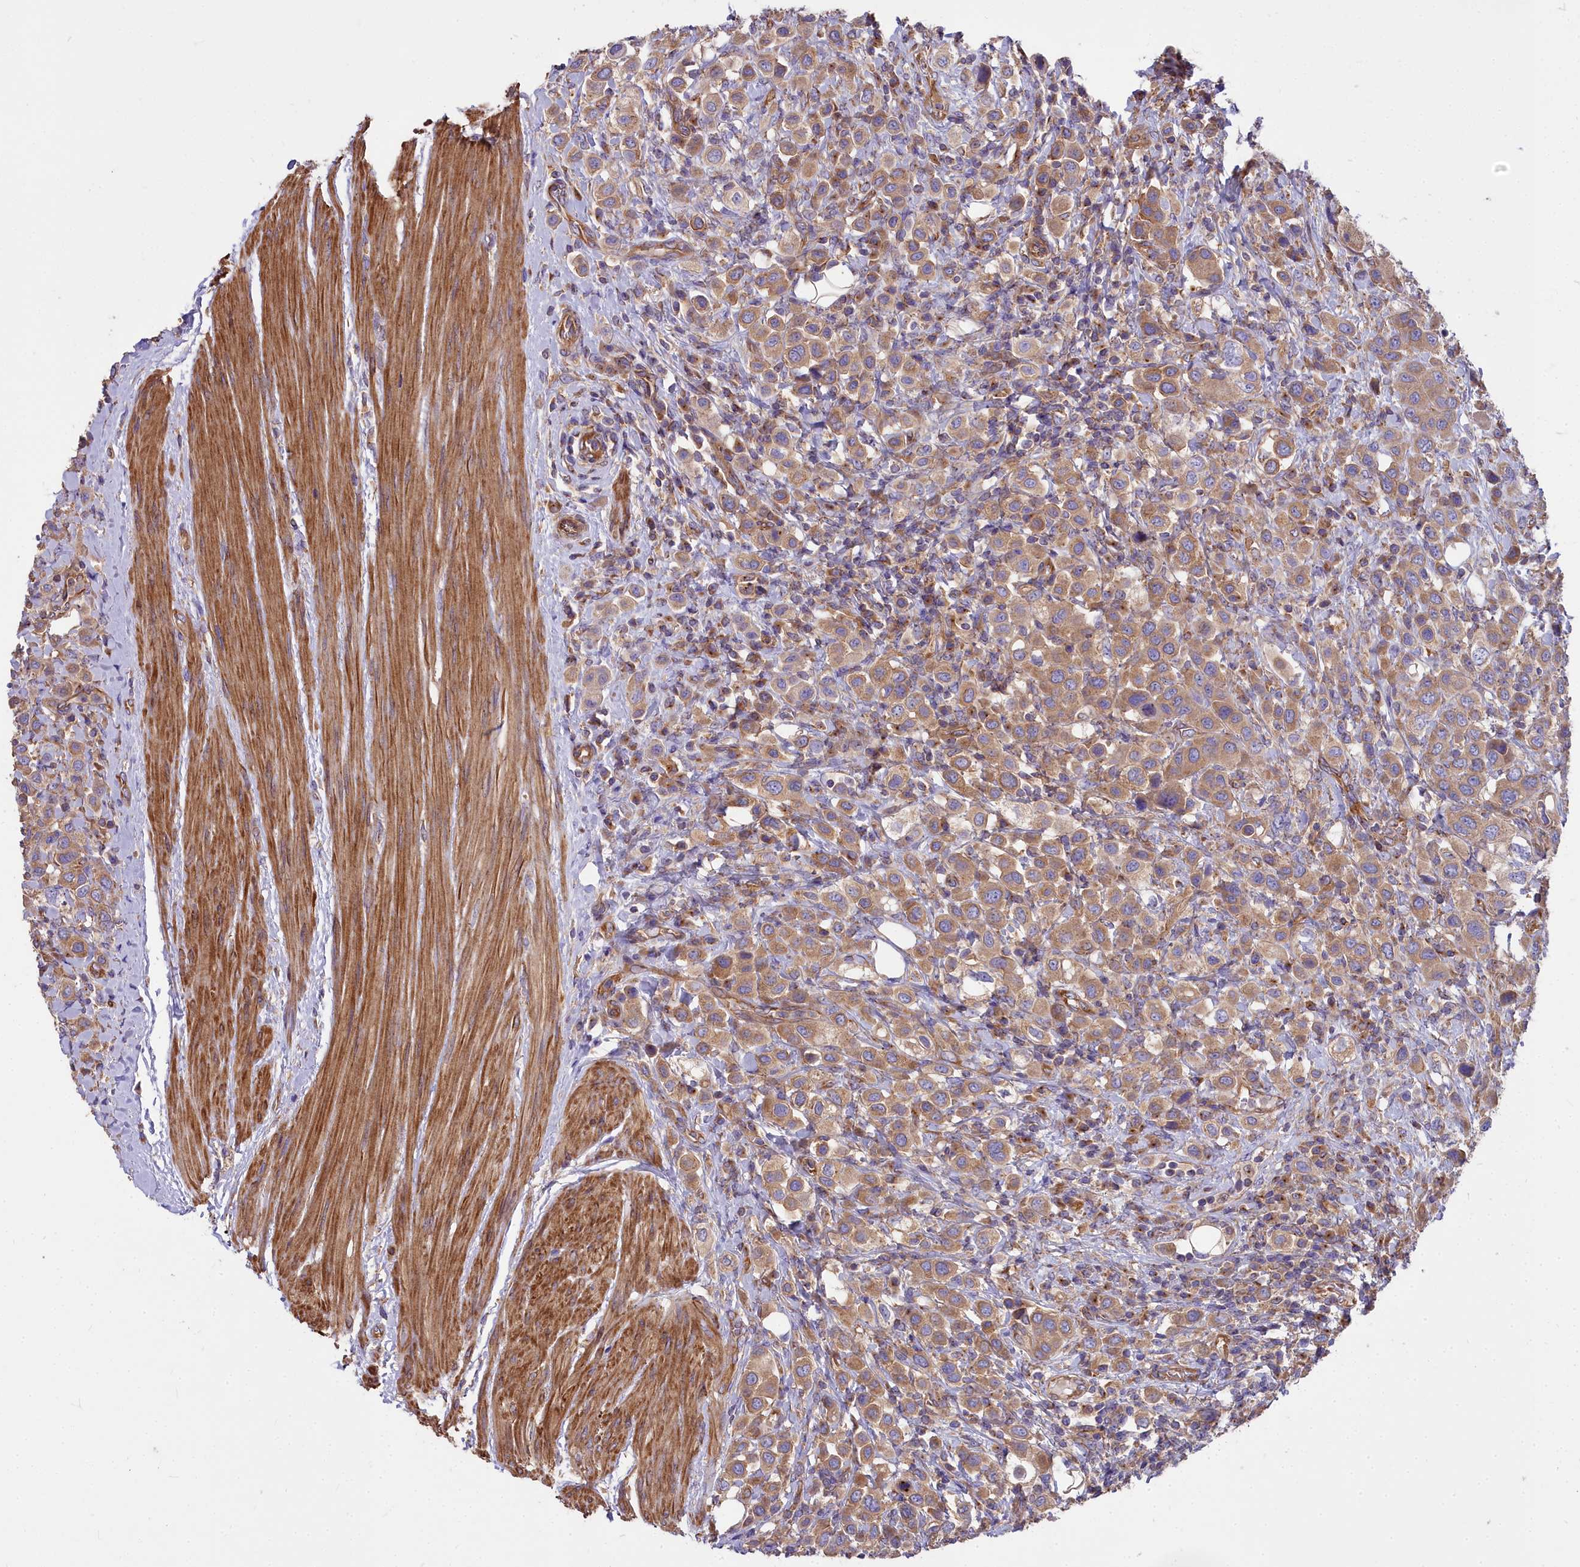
{"staining": {"intensity": "moderate", "quantity": ">75%", "location": "cytoplasmic/membranous"}, "tissue": "urothelial cancer", "cell_type": "Tumor cells", "image_type": "cancer", "snomed": [{"axis": "morphology", "description": "Urothelial carcinoma, High grade"}, {"axis": "topography", "description": "Urinary bladder"}], "caption": "Protein analysis of high-grade urothelial carcinoma tissue demonstrates moderate cytoplasmic/membranous staining in approximately >75% of tumor cells. (DAB (3,3'-diaminobenzidine) = brown stain, brightfield microscopy at high magnification).", "gene": "DCTN3", "patient": {"sex": "male", "age": 50}}